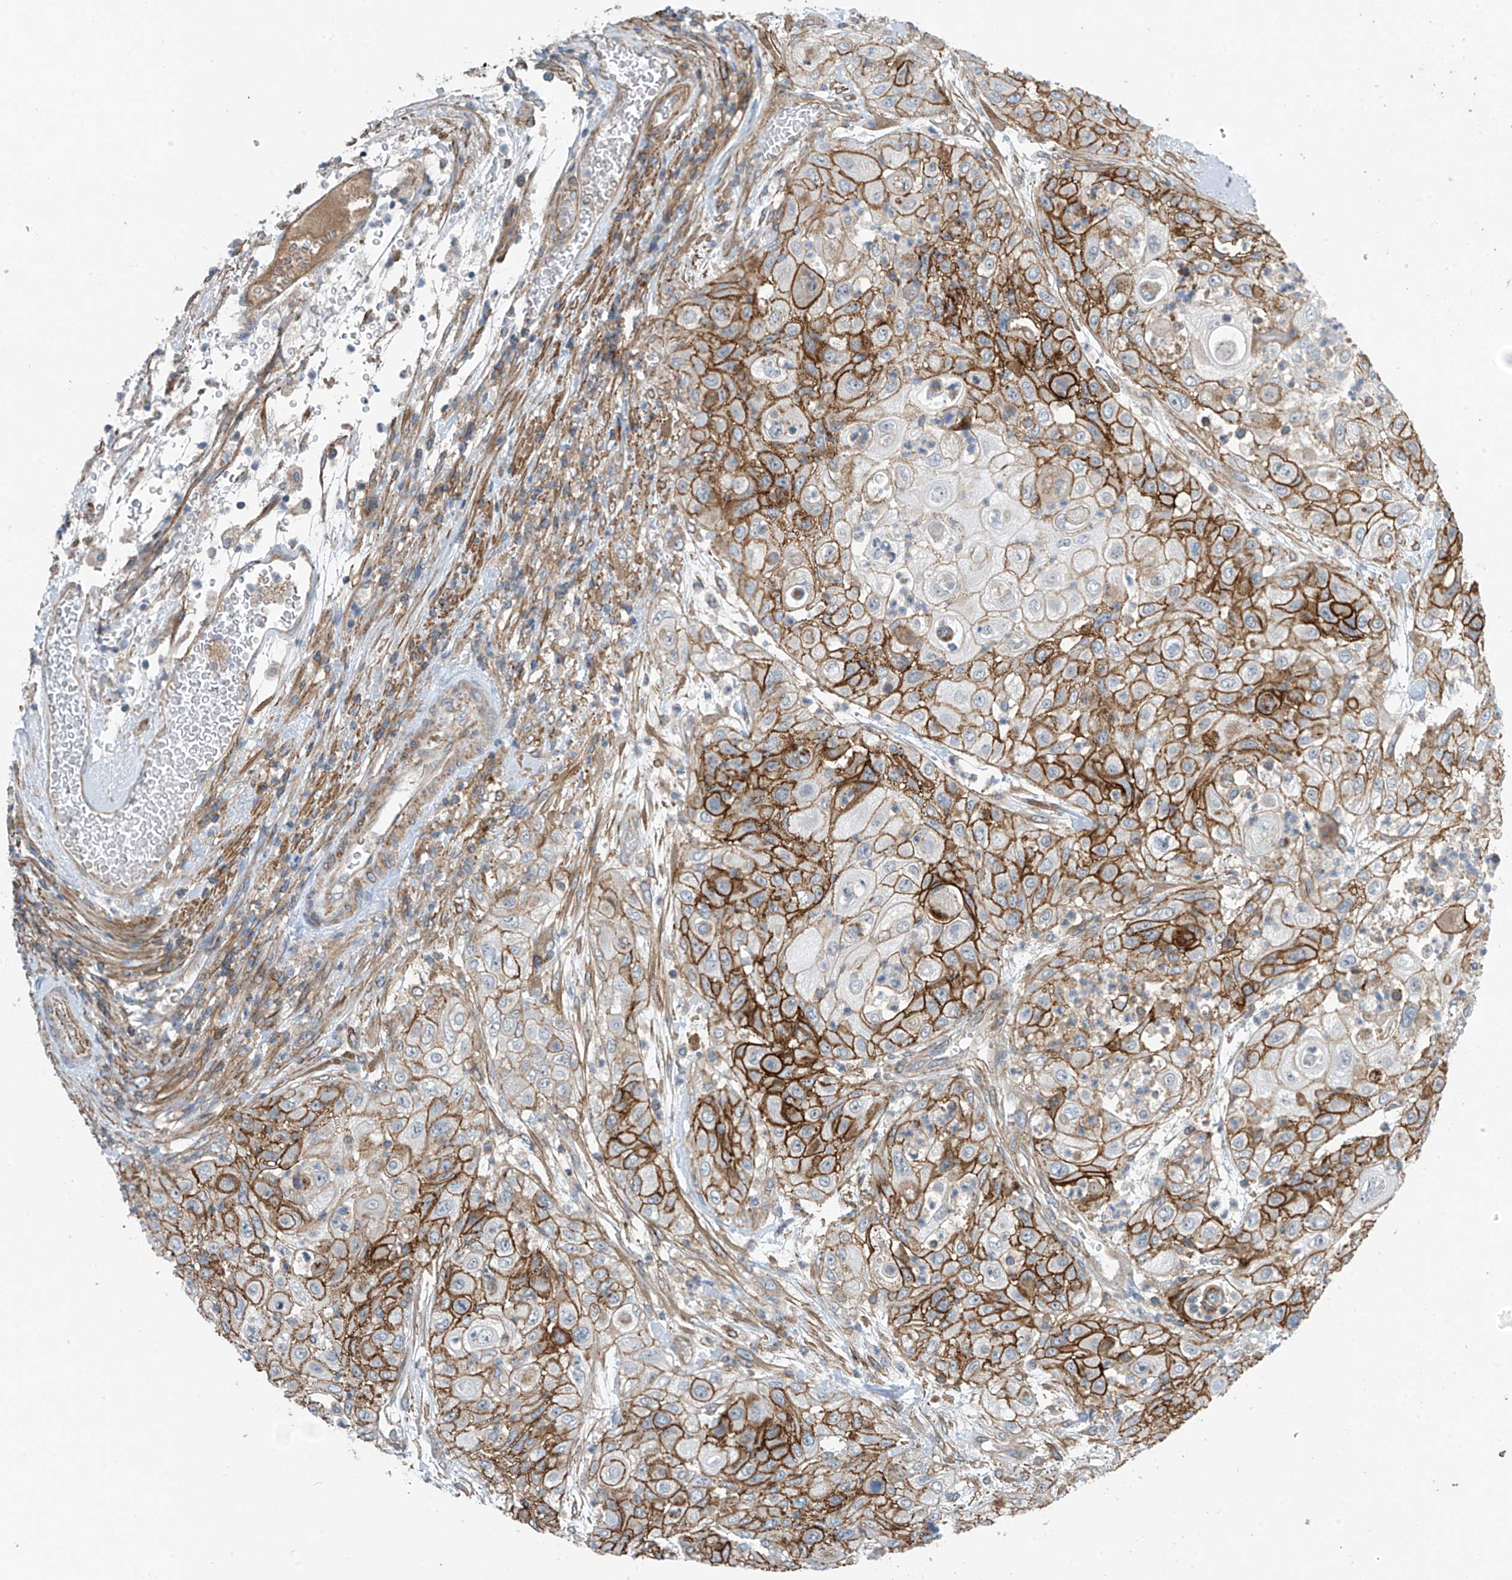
{"staining": {"intensity": "strong", "quantity": "25%-75%", "location": "cytoplasmic/membranous"}, "tissue": "urothelial cancer", "cell_type": "Tumor cells", "image_type": "cancer", "snomed": [{"axis": "morphology", "description": "Urothelial carcinoma, High grade"}, {"axis": "topography", "description": "Urinary bladder"}], "caption": "This is an image of immunohistochemistry staining of high-grade urothelial carcinoma, which shows strong expression in the cytoplasmic/membranous of tumor cells.", "gene": "SLC1A5", "patient": {"sex": "female", "age": 79}}